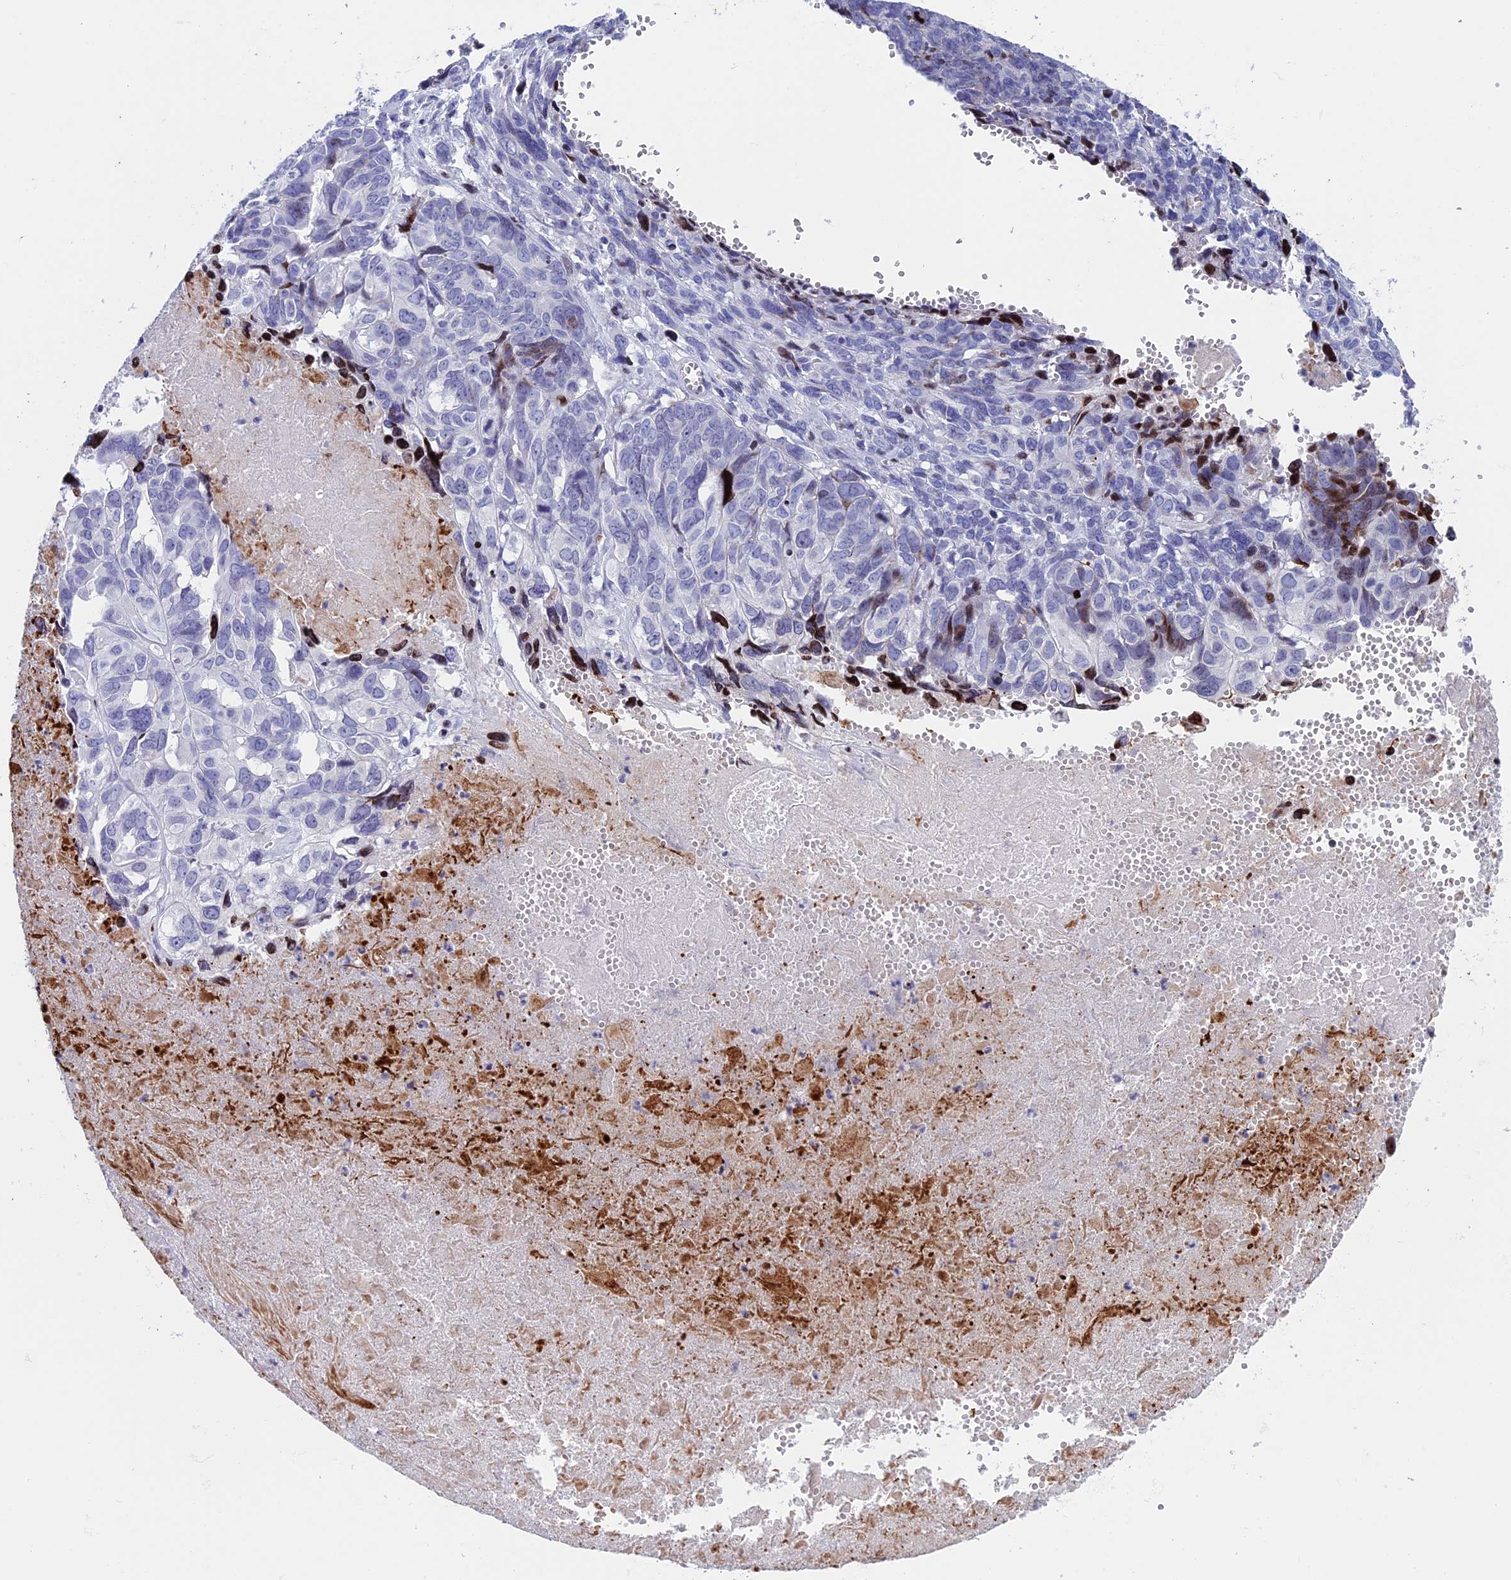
{"staining": {"intensity": "strong", "quantity": "<25%", "location": "nuclear"}, "tissue": "ovarian cancer", "cell_type": "Tumor cells", "image_type": "cancer", "snomed": [{"axis": "morphology", "description": "Cystadenocarcinoma, serous, NOS"}, {"axis": "topography", "description": "Ovary"}], "caption": "A brown stain shows strong nuclear staining of a protein in human ovarian serous cystadenocarcinoma tumor cells.", "gene": "BTBD3", "patient": {"sex": "female", "age": 79}}